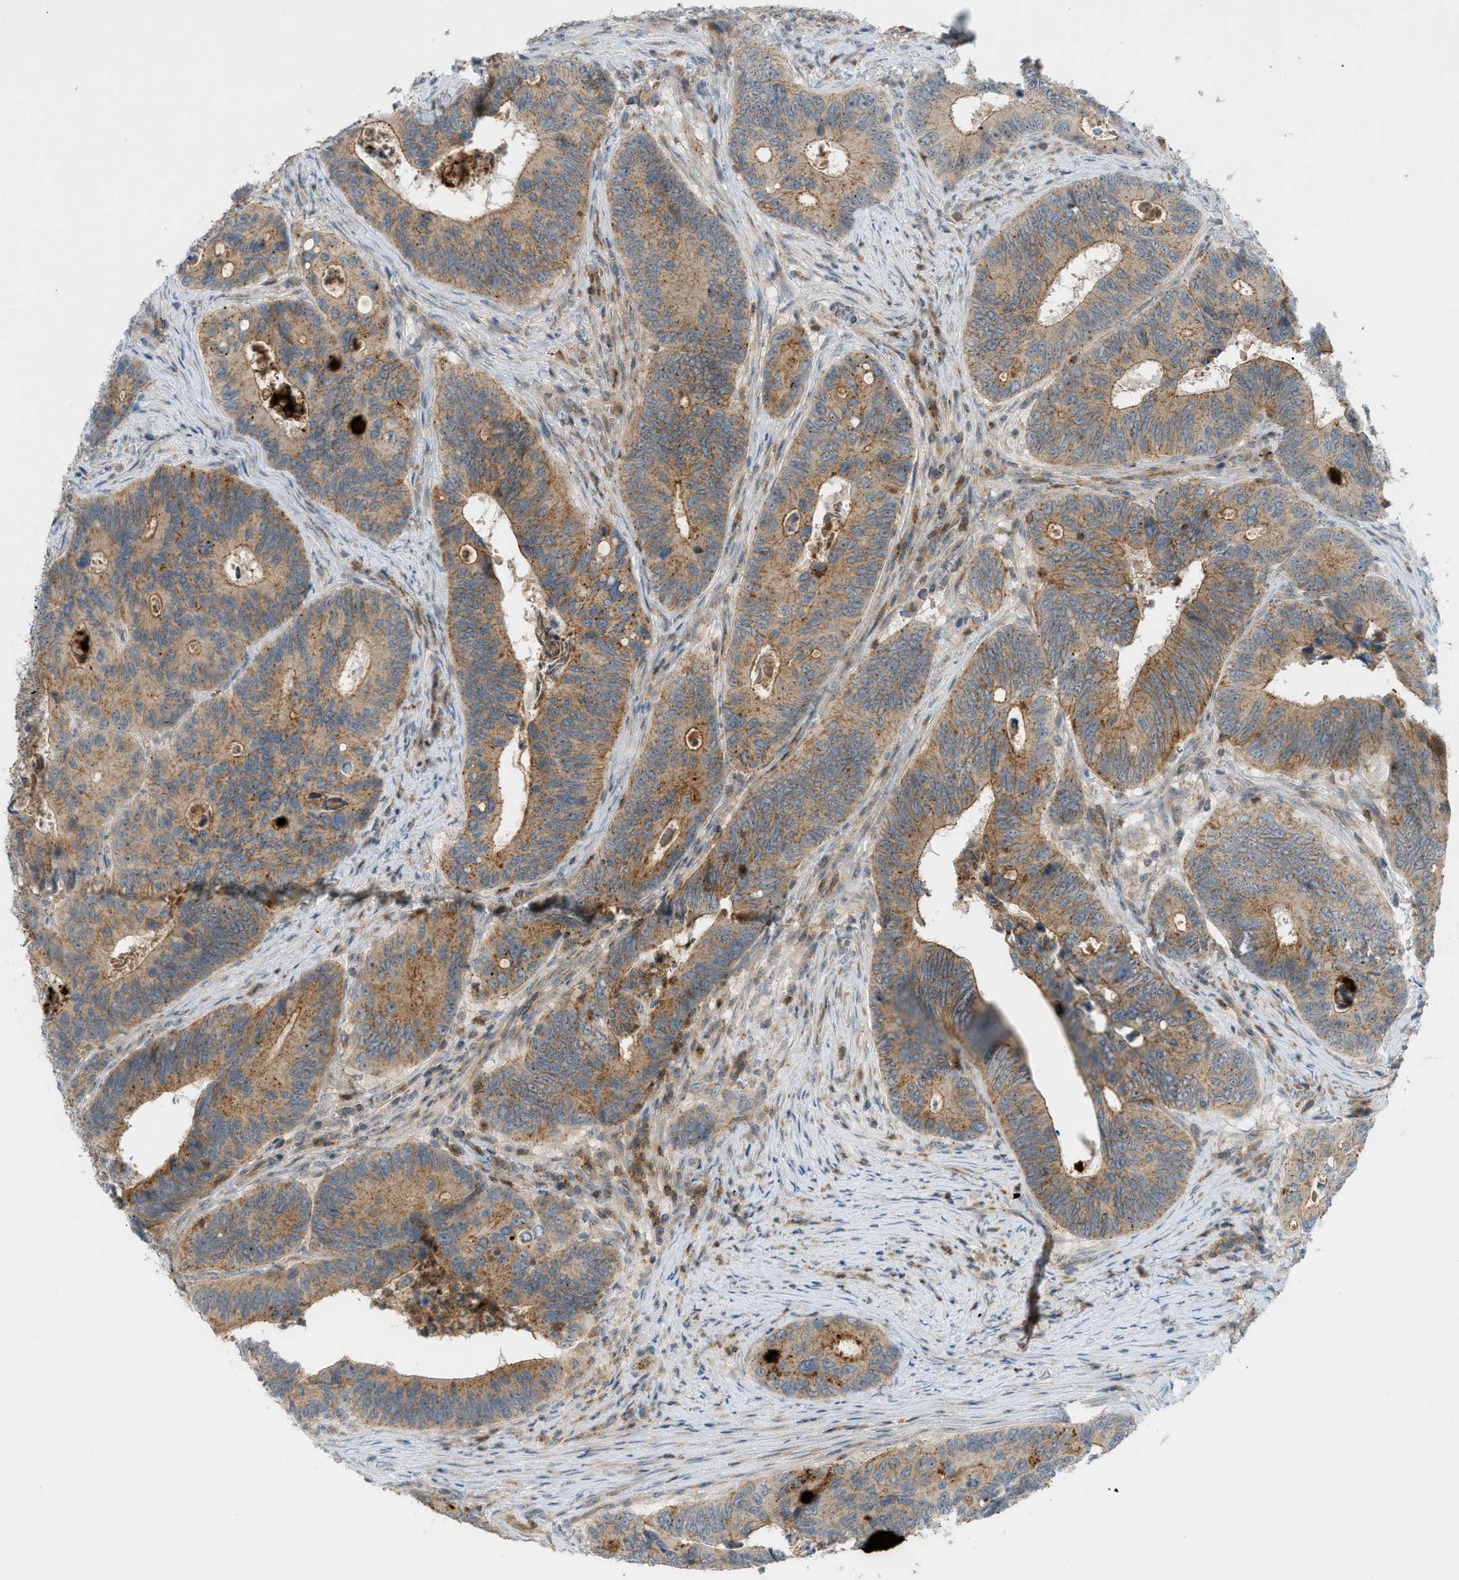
{"staining": {"intensity": "moderate", "quantity": ">75%", "location": "cytoplasmic/membranous"}, "tissue": "colorectal cancer", "cell_type": "Tumor cells", "image_type": "cancer", "snomed": [{"axis": "morphology", "description": "Inflammation, NOS"}, {"axis": "morphology", "description": "Adenocarcinoma, NOS"}, {"axis": "topography", "description": "Colon"}], "caption": "Colorectal cancer was stained to show a protein in brown. There is medium levels of moderate cytoplasmic/membranous positivity in approximately >75% of tumor cells.", "gene": "GRK6", "patient": {"sex": "male", "age": 72}}